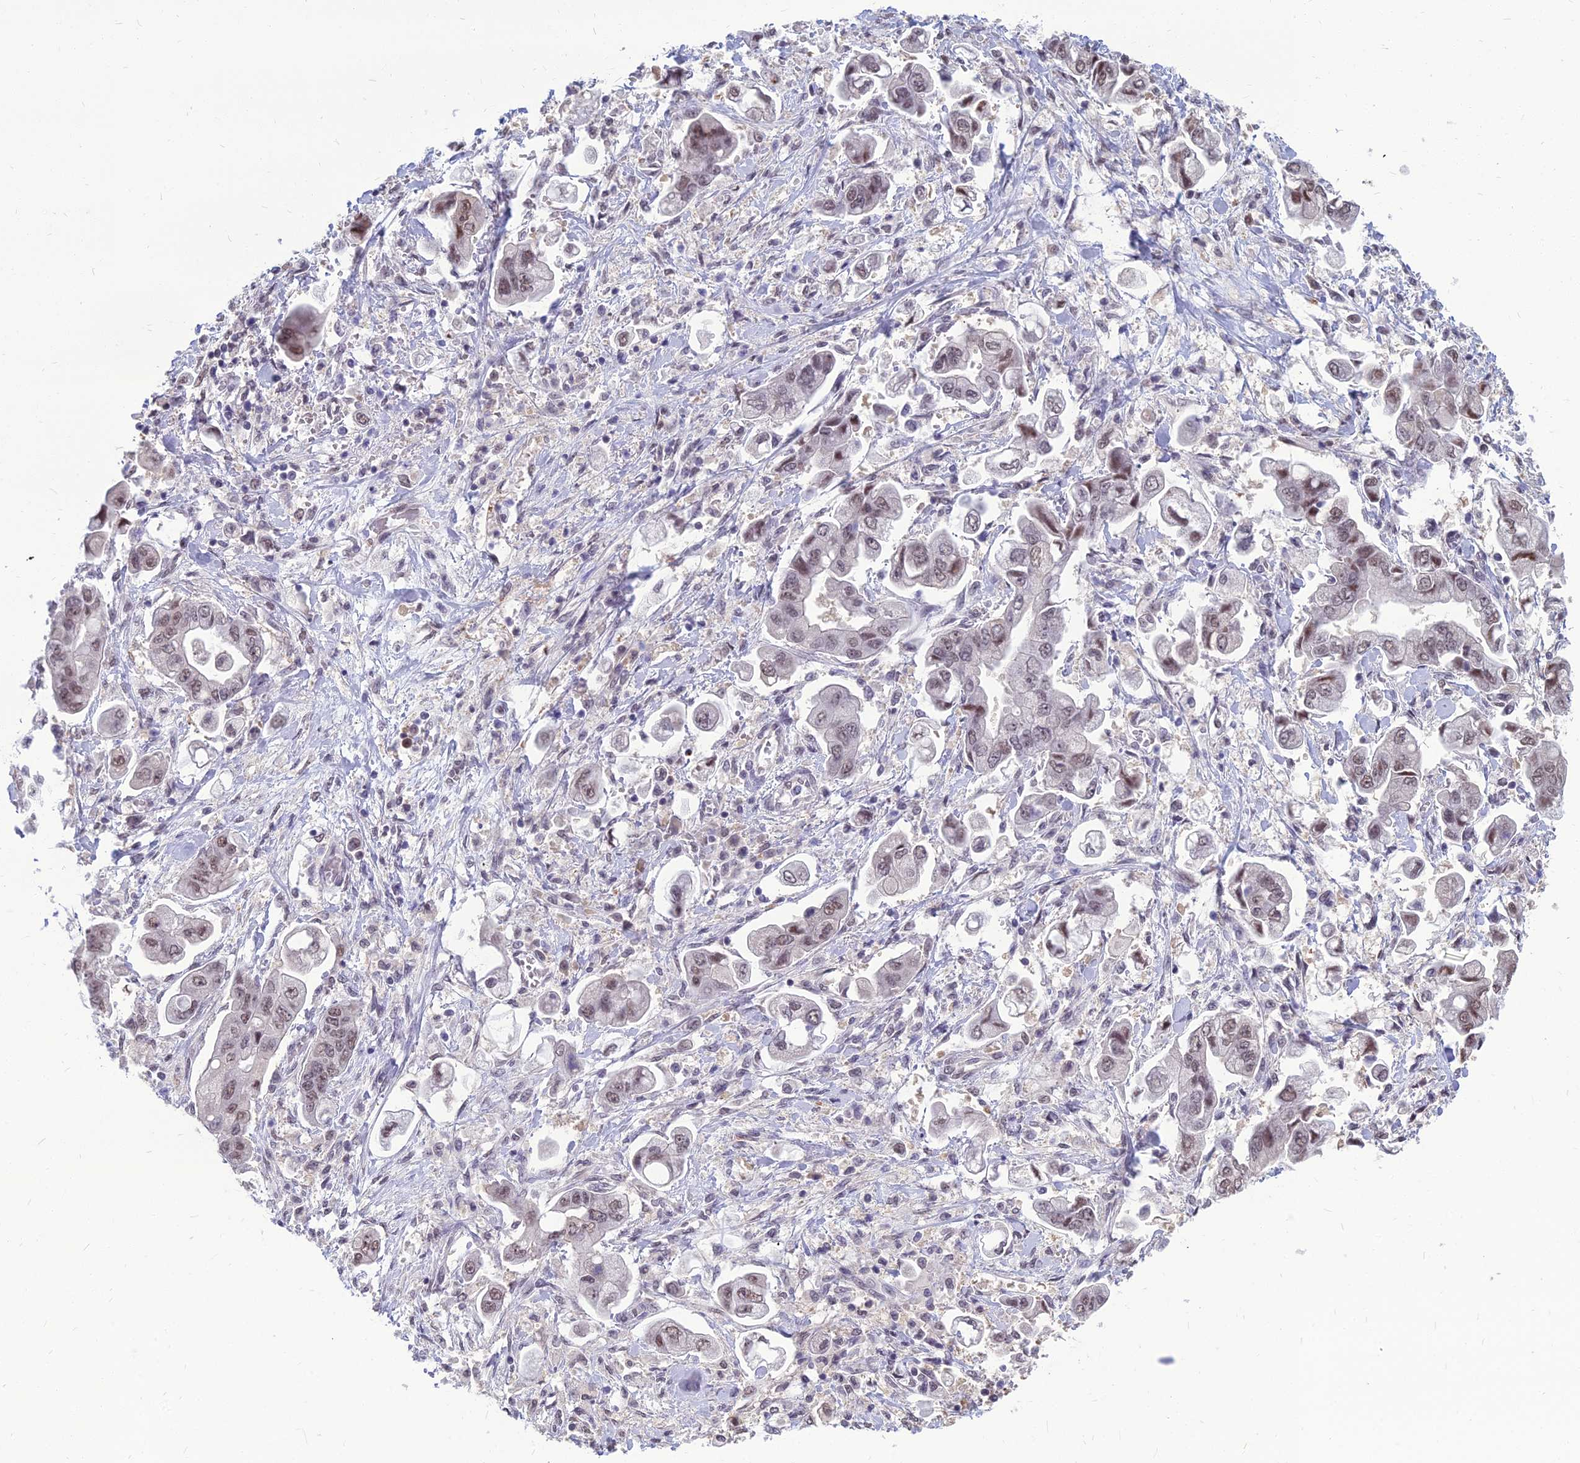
{"staining": {"intensity": "weak", "quantity": "25%-75%", "location": "nuclear"}, "tissue": "stomach cancer", "cell_type": "Tumor cells", "image_type": "cancer", "snomed": [{"axis": "morphology", "description": "Adenocarcinoma, NOS"}, {"axis": "topography", "description": "Stomach"}], "caption": "A histopathology image of stomach adenocarcinoma stained for a protein reveals weak nuclear brown staining in tumor cells. (IHC, brightfield microscopy, high magnification).", "gene": "SRSF7", "patient": {"sex": "male", "age": 62}}